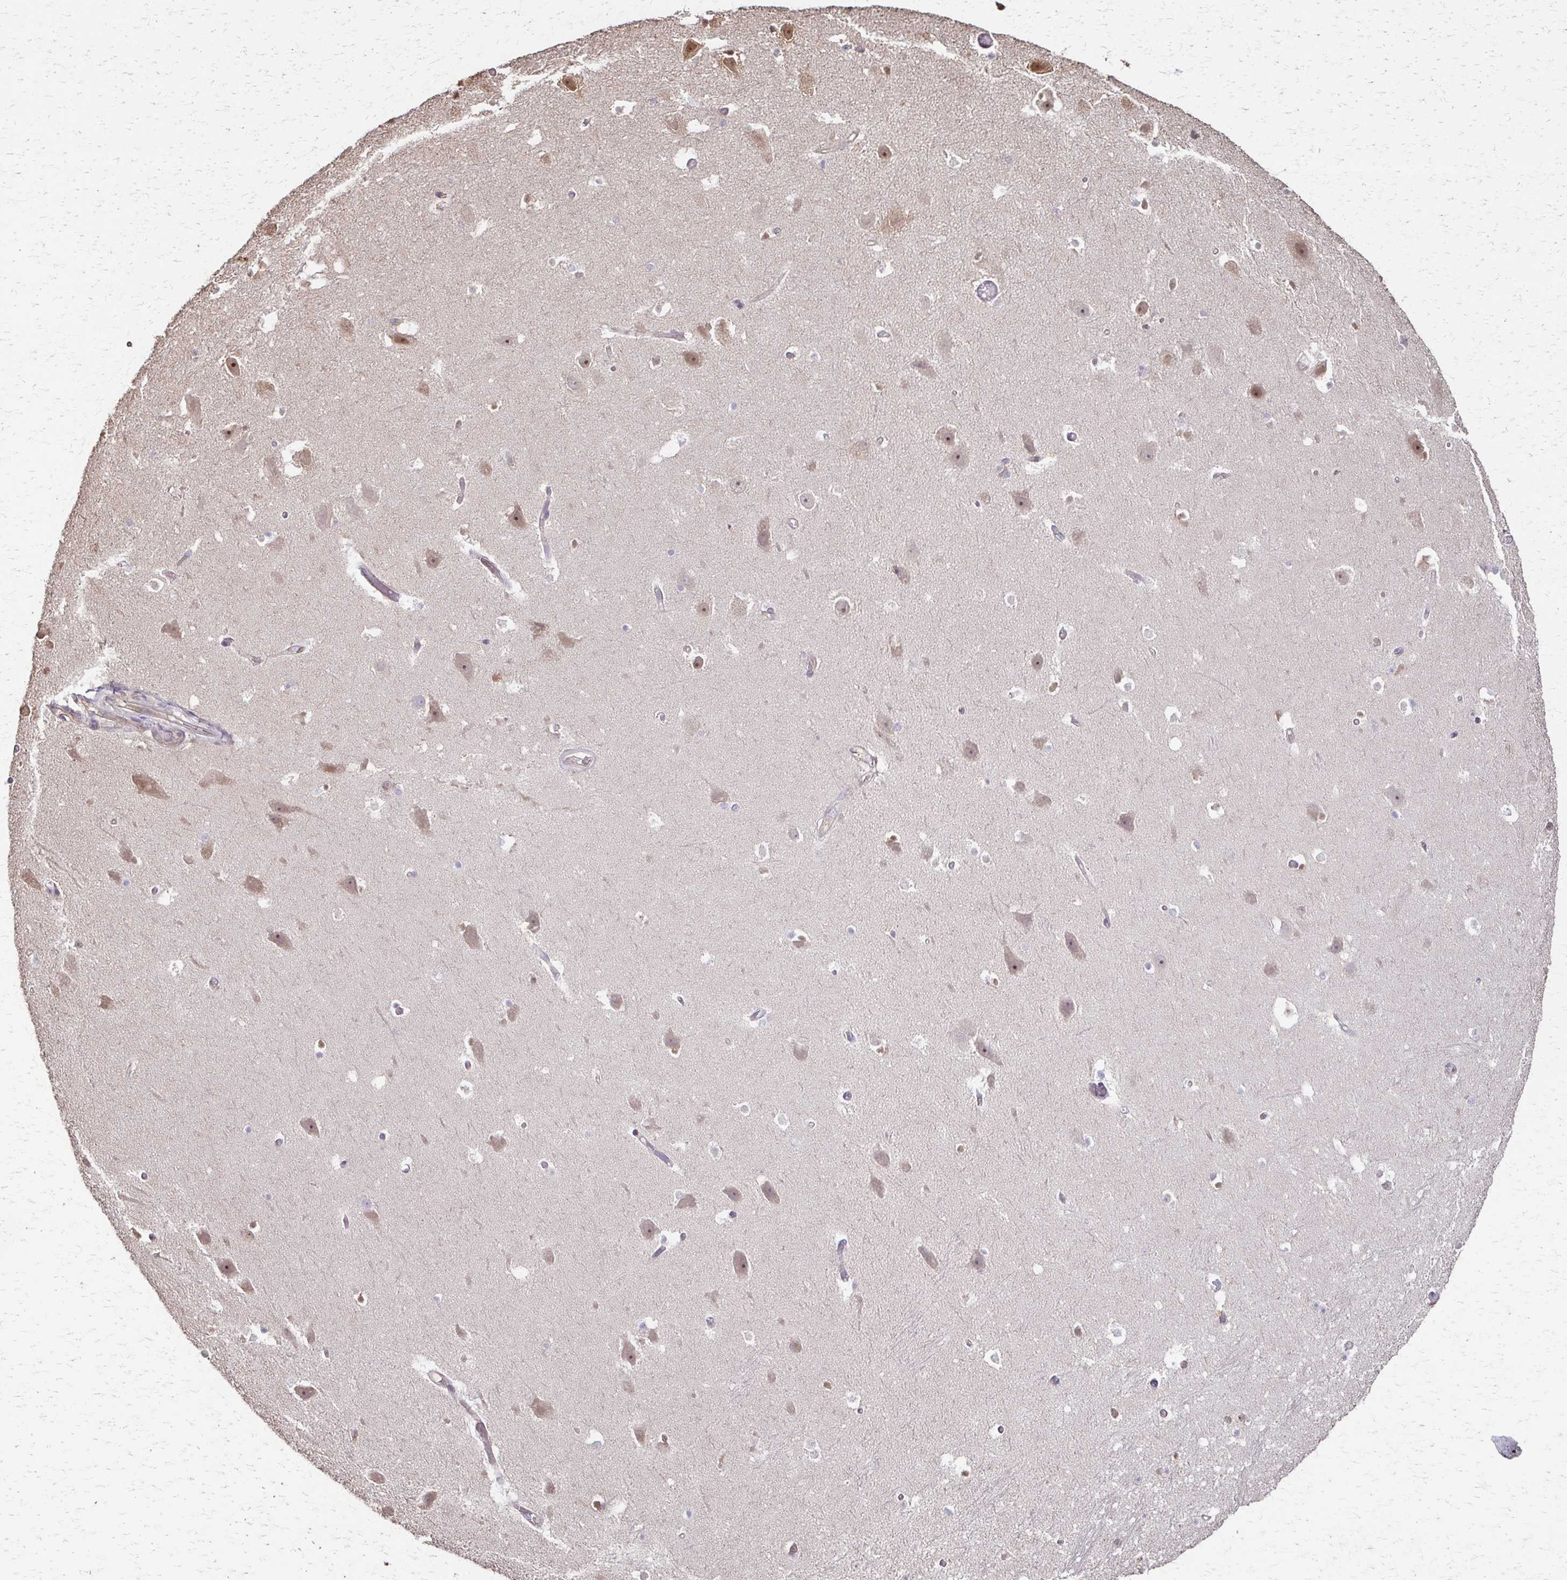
{"staining": {"intensity": "negative", "quantity": "none", "location": "none"}, "tissue": "hippocampus", "cell_type": "Glial cells", "image_type": "normal", "snomed": [{"axis": "morphology", "description": "Normal tissue, NOS"}, {"axis": "topography", "description": "Hippocampus"}], "caption": "Hippocampus was stained to show a protein in brown. There is no significant staining in glial cells. (Stains: DAB immunohistochemistry with hematoxylin counter stain, Microscopy: brightfield microscopy at high magnification).", "gene": "IL18BP", "patient": {"sex": "male", "age": 26}}